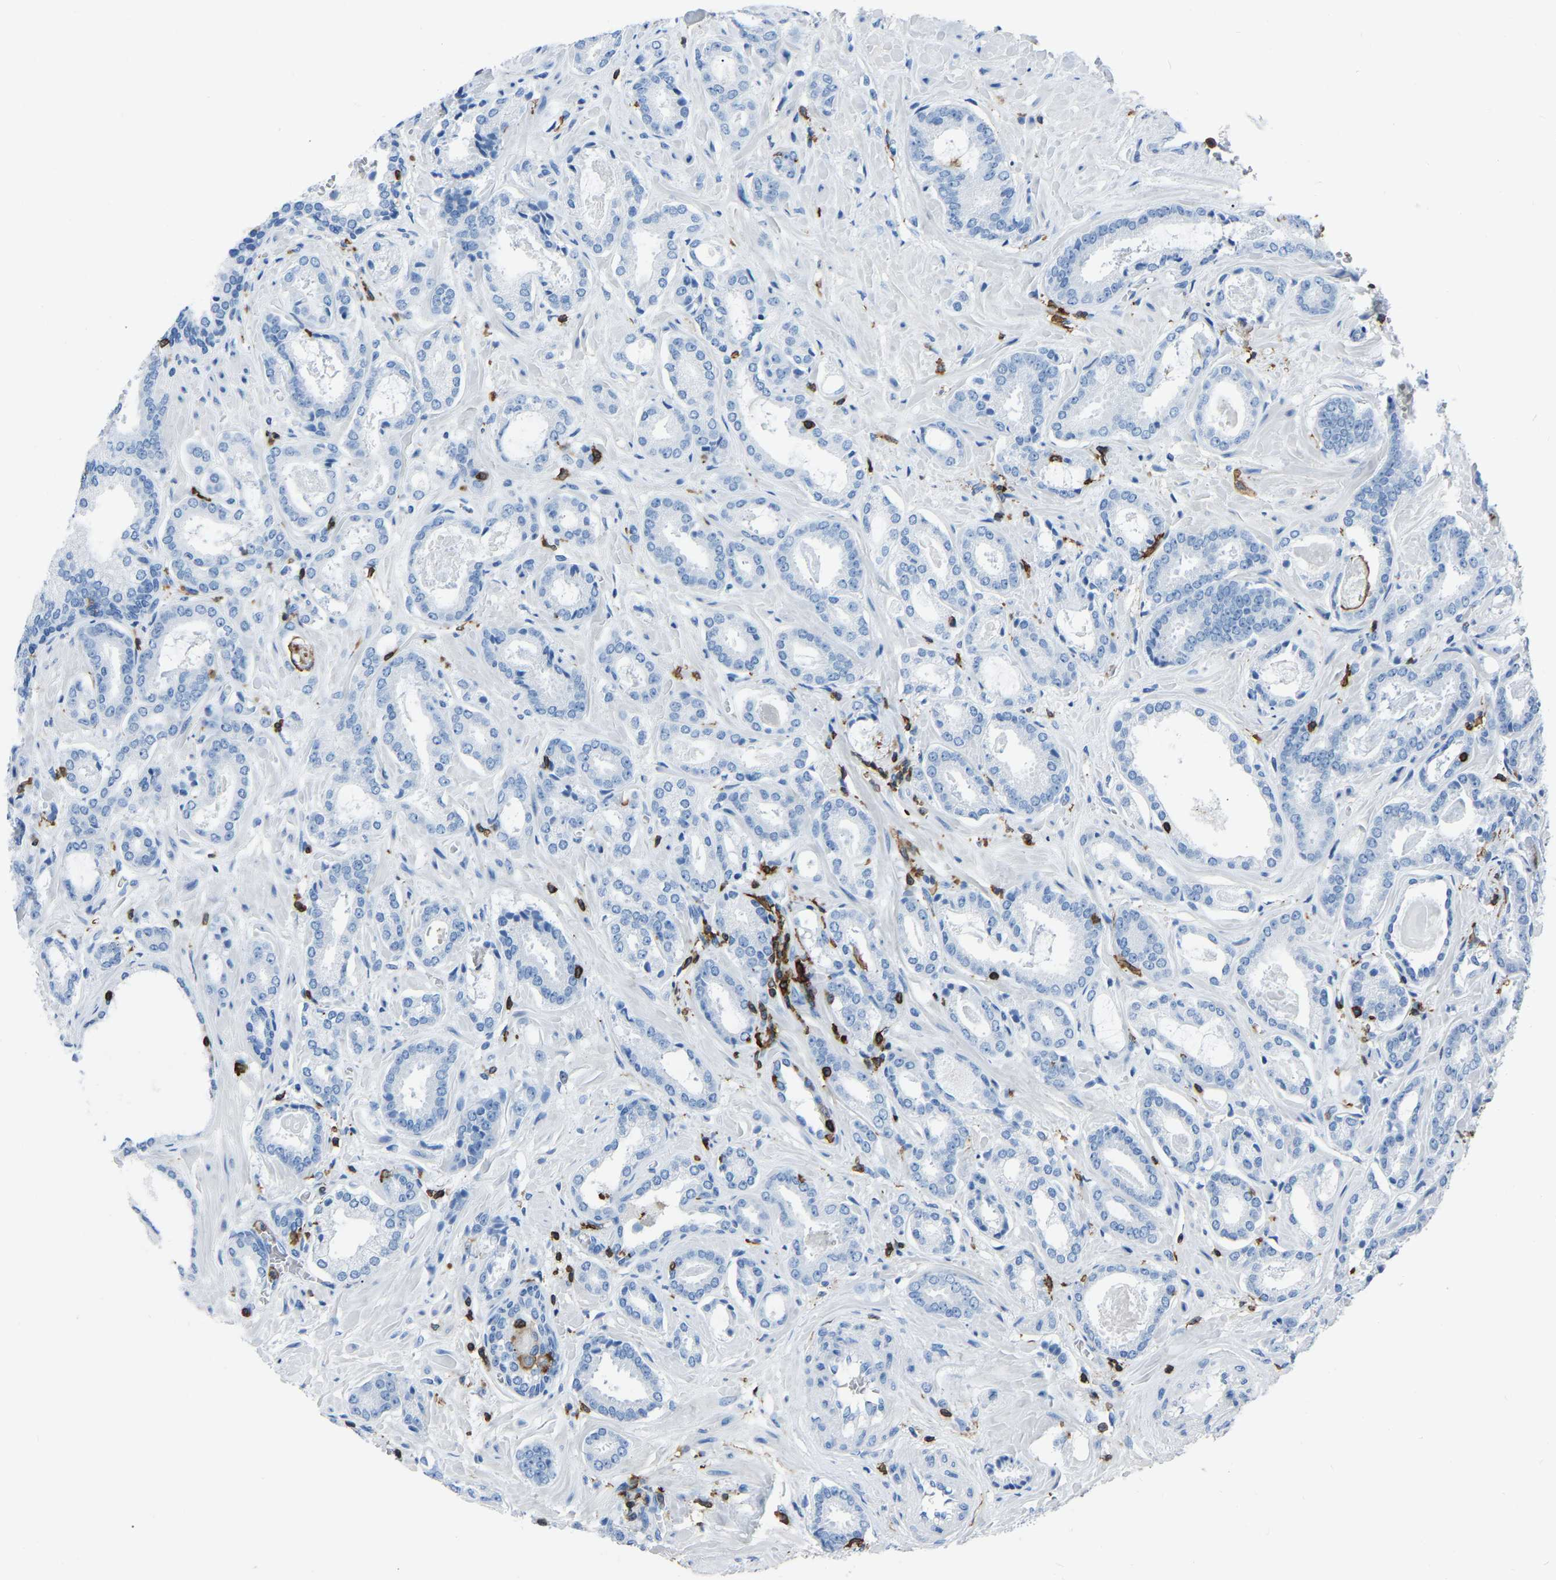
{"staining": {"intensity": "negative", "quantity": "none", "location": "none"}, "tissue": "prostate cancer", "cell_type": "Tumor cells", "image_type": "cancer", "snomed": [{"axis": "morphology", "description": "Adenocarcinoma, Low grade"}, {"axis": "topography", "description": "Prostate"}], "caption": "Human prostate adenocarcinoma (low-grade) stained for a protein using immunohistochemistry (IHC) demonstrates no staining in tumor cells.", "gene": "LSP1", "patient": {"sex": "male", "age": 53}}